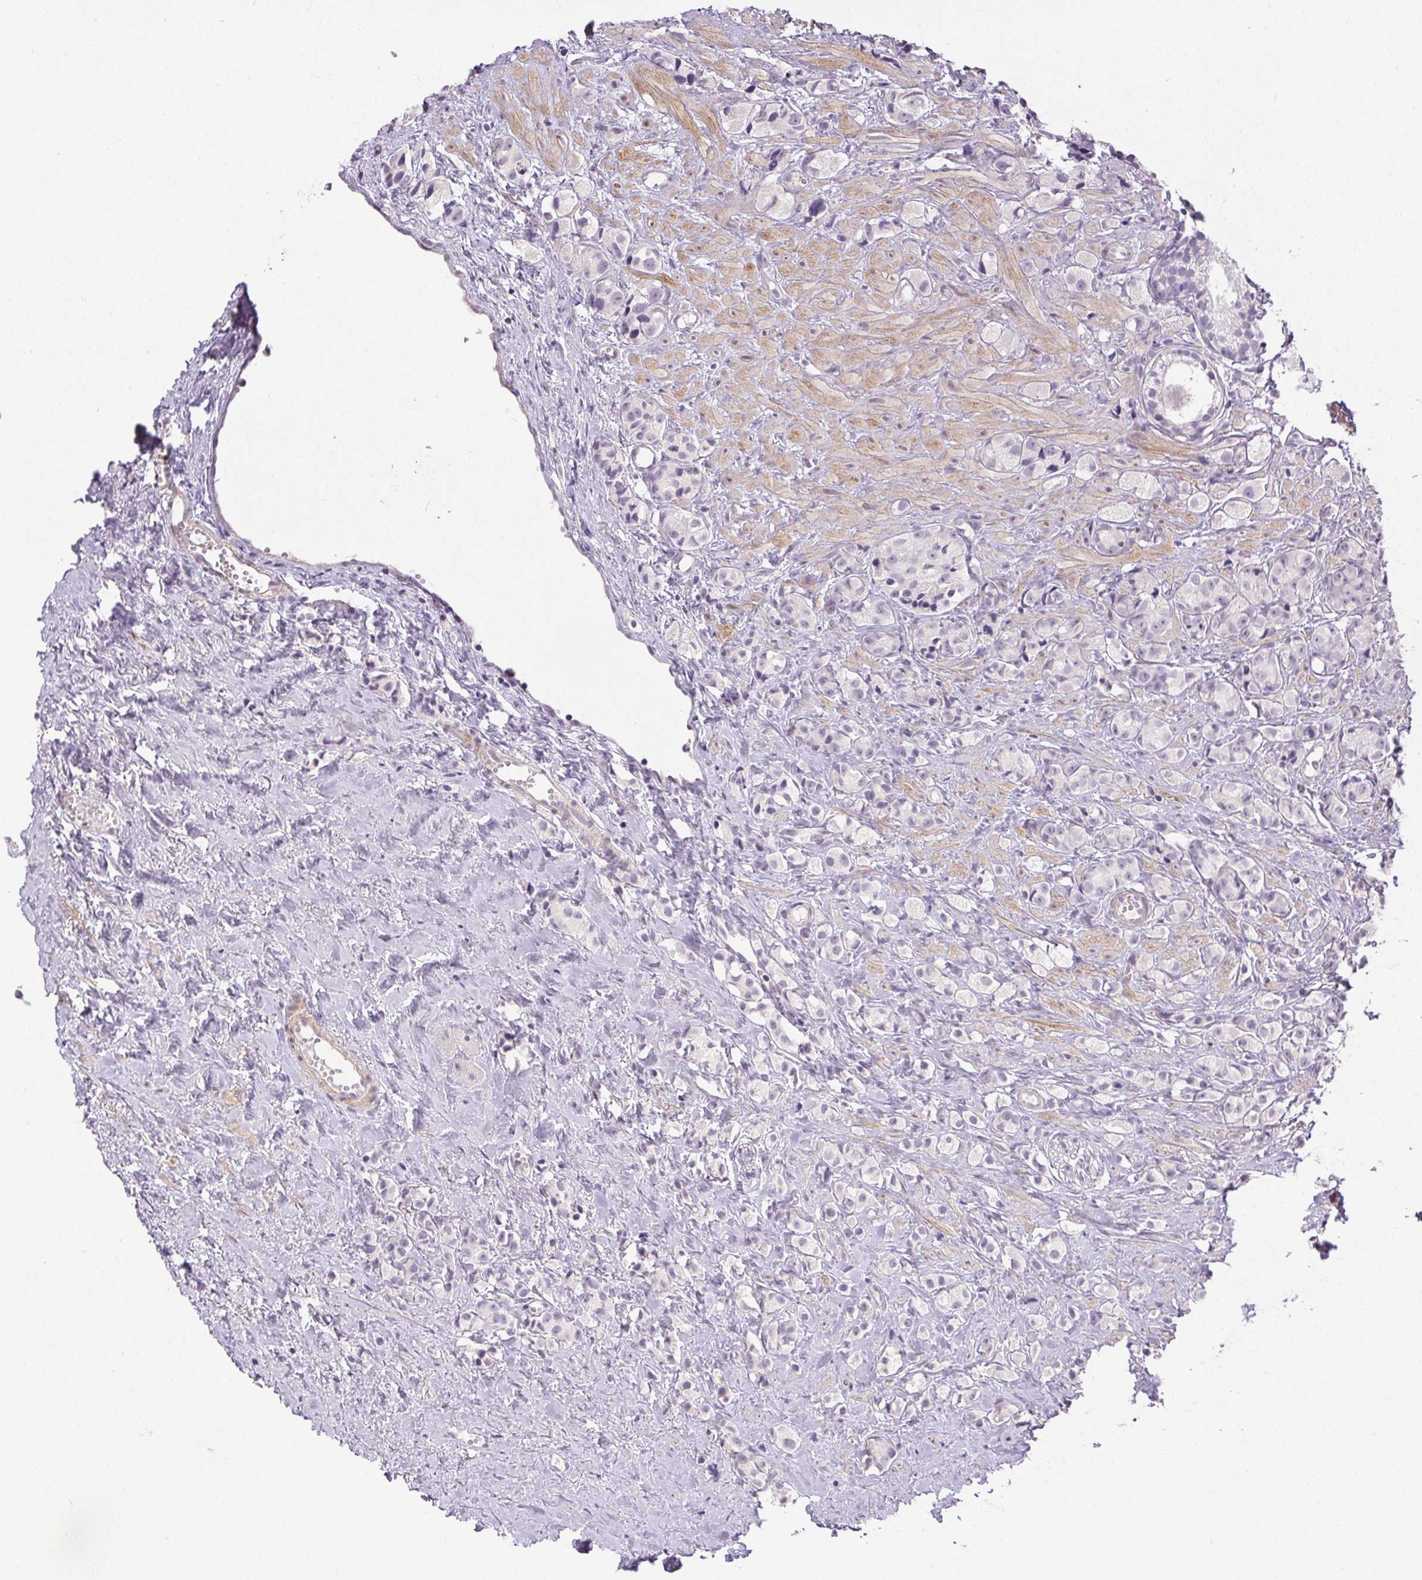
{"staining": {"intensity": "negative", "quantity": "none", "location": "none"}, "tissue": "prostate cancer", "cell_type": "Tumor cells", "image_type": "cancer", "snomed": [{"axis": "morphology", "description": "Adenocarcinoma, High grade"}, {"axis": "topography", "description": "Prostate"}], "caption": "Tumor cells show no significant protein expression in high-grade adenocarcinoma (prostate).", "gene": "PRL", "patient": {"sex": "male", "age": 81}}